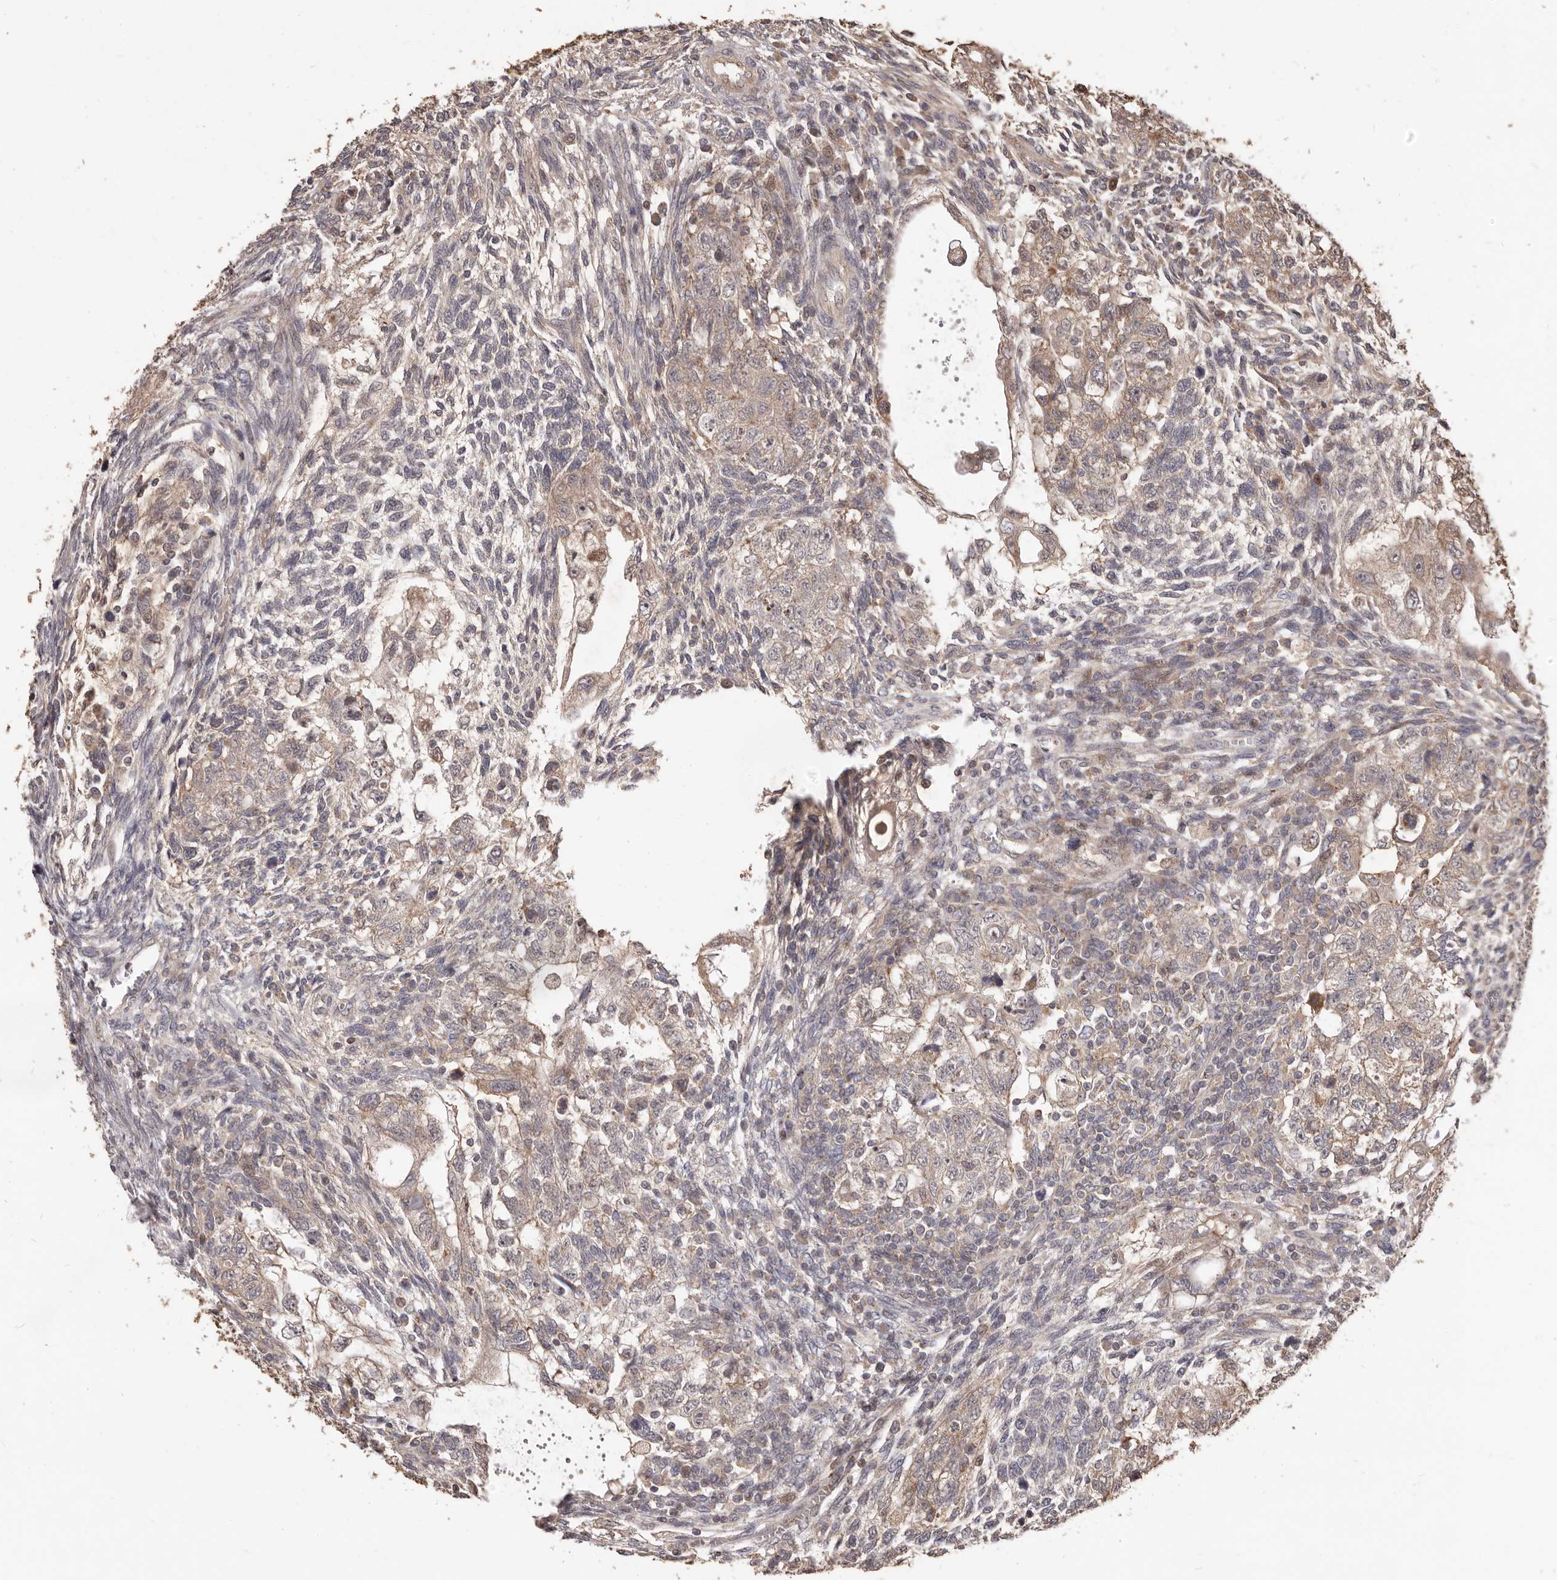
{"staining": {"intensity": "weak", "quantity": "25%-75%", "location": "cytoplasmic/membranous"}, "tissue": "testis cancer", "cell_type": "Tumor cells", "image_type": "cancer", "snomed": [{"axis": "morphology", "description": "Carcinoma, Embryonal, NOS"}, {"axis": "topography", "description": "Testis"}], "caption": "Embryonal carcinoma (testis) stained for a protein (brown) exhibits weak cytoplasmic/membranous positive positivity in approximately 25%-75% of tumor cells.", "gene": "MTO1", "patient": {"sex": "male", "age": 37}}